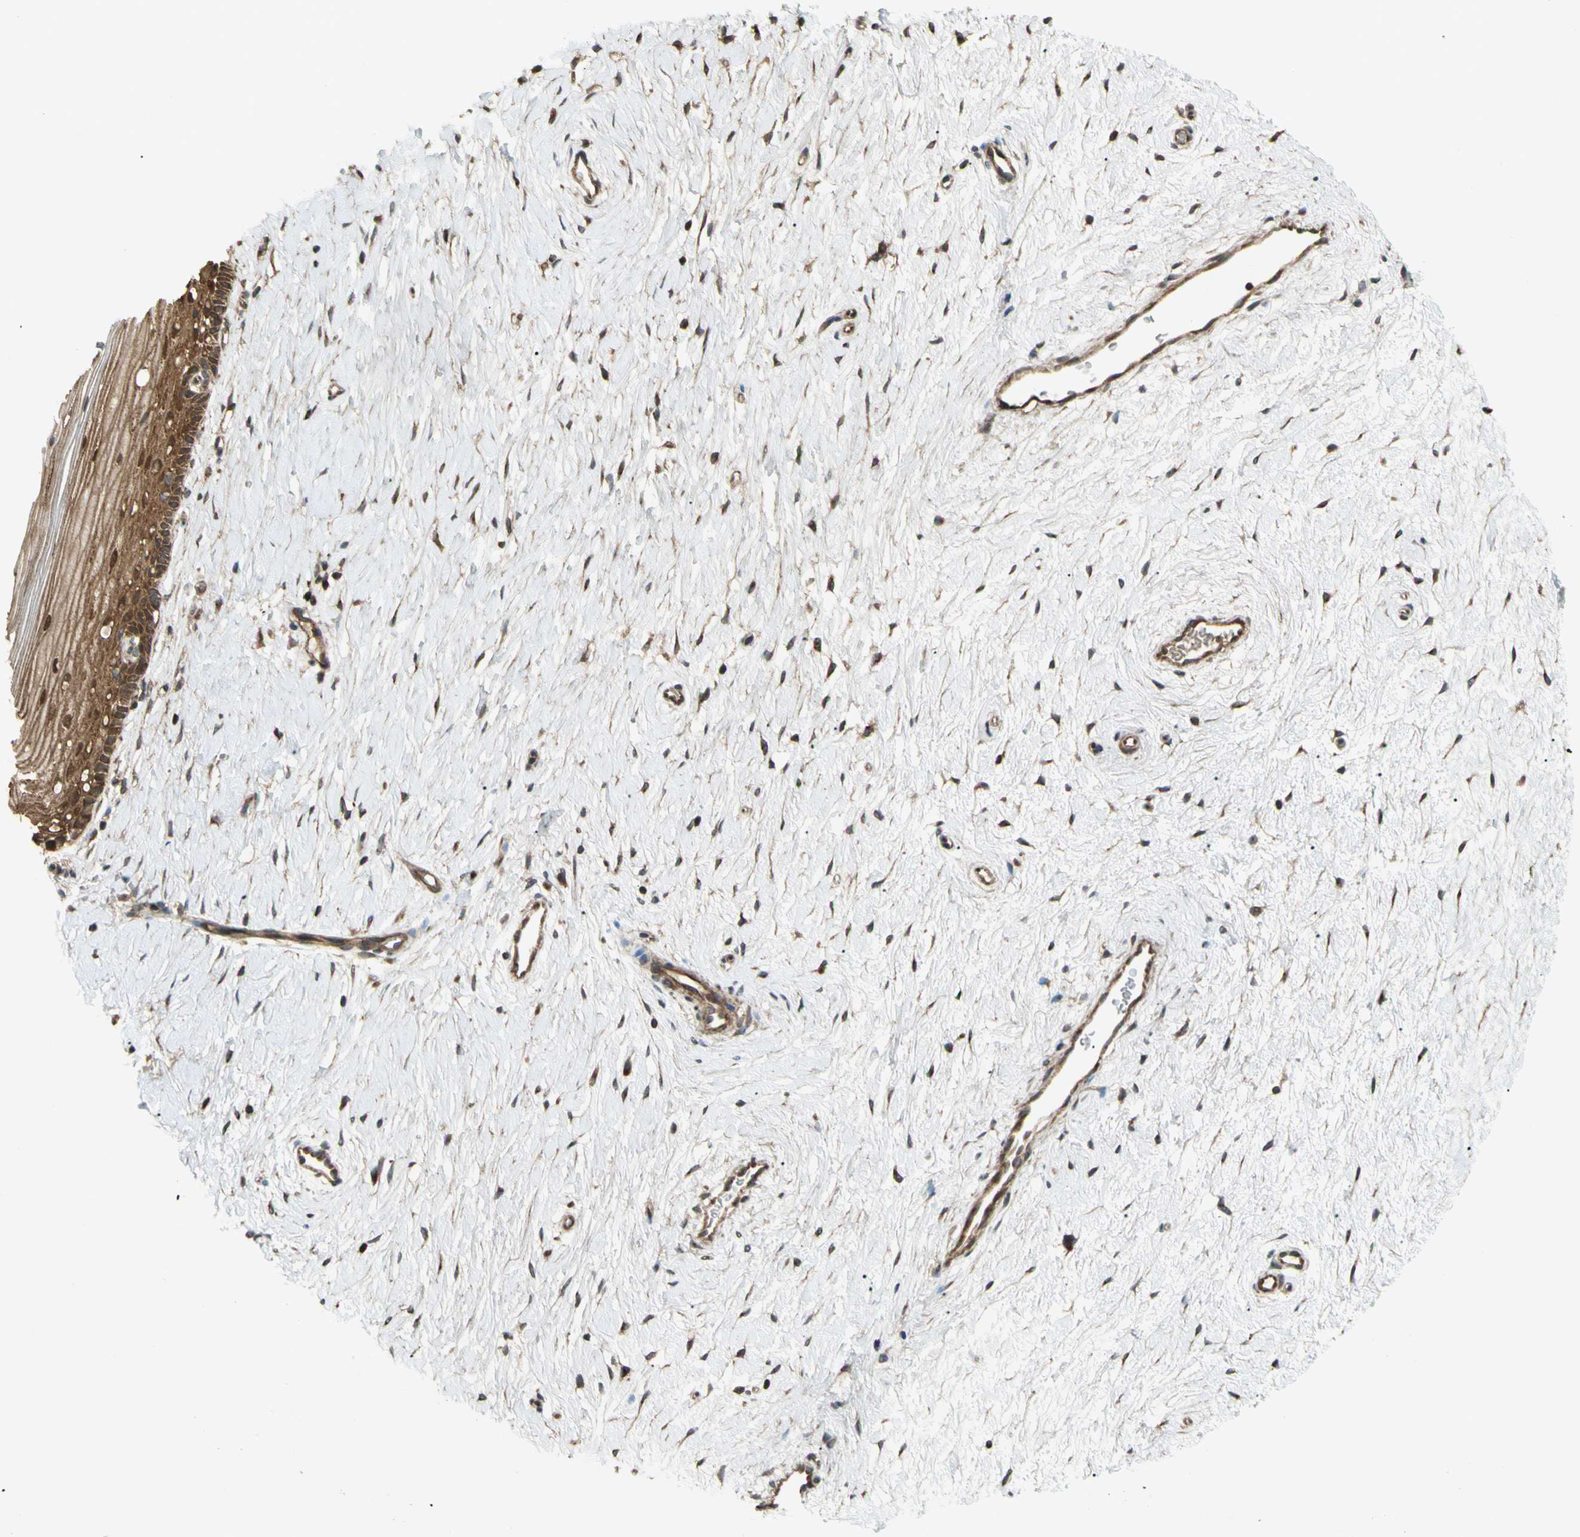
{"staining": {"intensity": "moderate", "quantity": ">75%", "location": "cytoplasmic/membranous,nuclear"}, "tissue": "cervix", "cell_type": "Glandular cells", "image_type": "normal", "snomed": [{"axis": "morphology", "description": "Normal tissue, NOS"}, {"axis": "topography", "description": "Cervix"}], "caption": "Cervix stained for a protein (brown) reveals moderate cytoplasmic/membranous,nuclear positive staining in about >75% of glandular cells.", "gene": "FLII", "patient": {"sex": "female", "age": 39}}